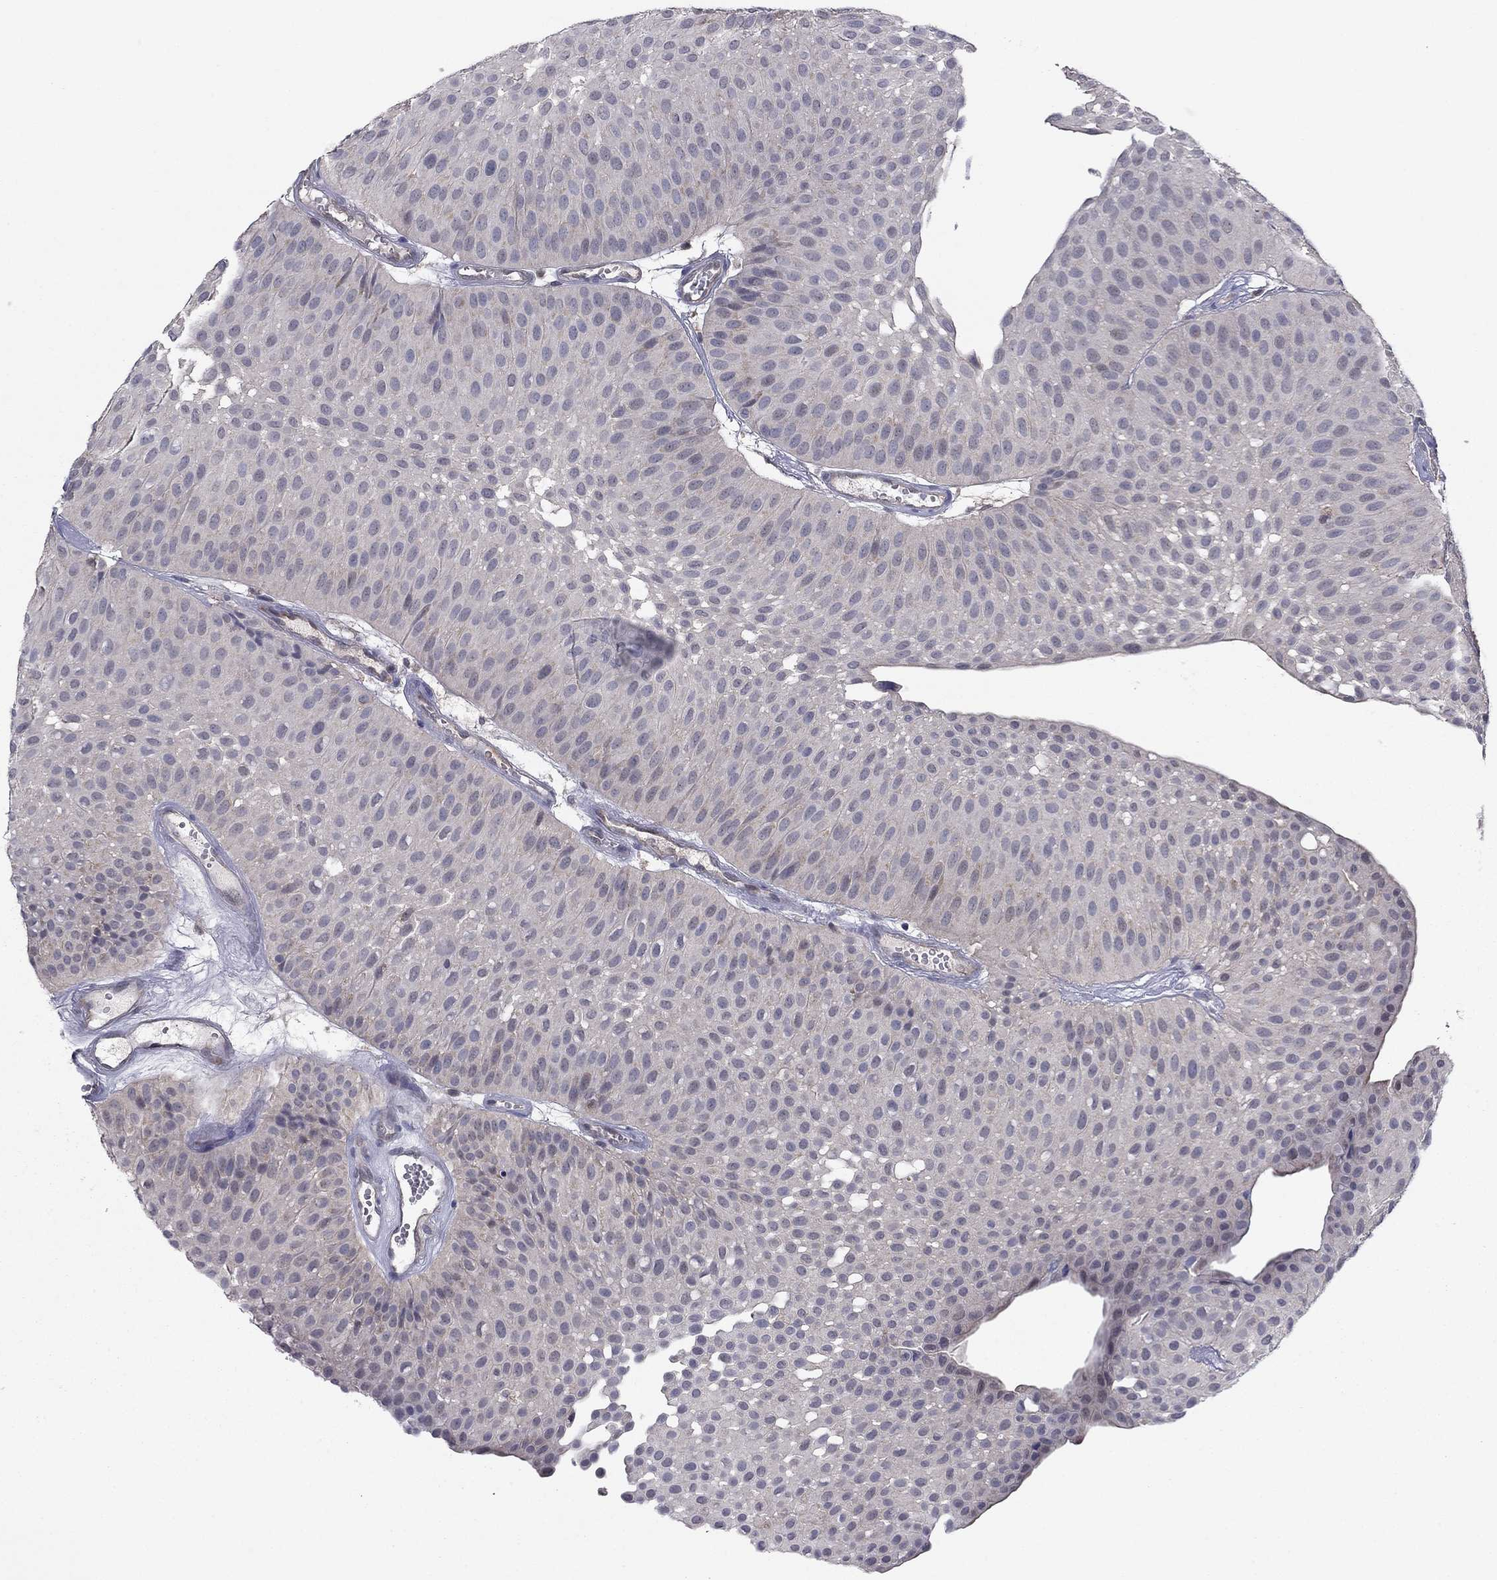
{"staining": {"intensity": "negative", "quantity": "none", "location": "none"}, "tissue": "urothelial cancer", "cell_type": "Tumor cells", "image_type": "cancer", "snomed": [{"axis": "morphology", "description": "Urothelial carcinoma, Low grade"}, {"axis": "topography", "description": "Urinary bladder"}], "caption": "DAB (3,3'-diaminobenzidine) immunohistochemical staining of human urothelial cancer shows no significant positivity in tumor cells.", "gene": "GRHPR", "patient": {"sex": "male", "age": 64}}